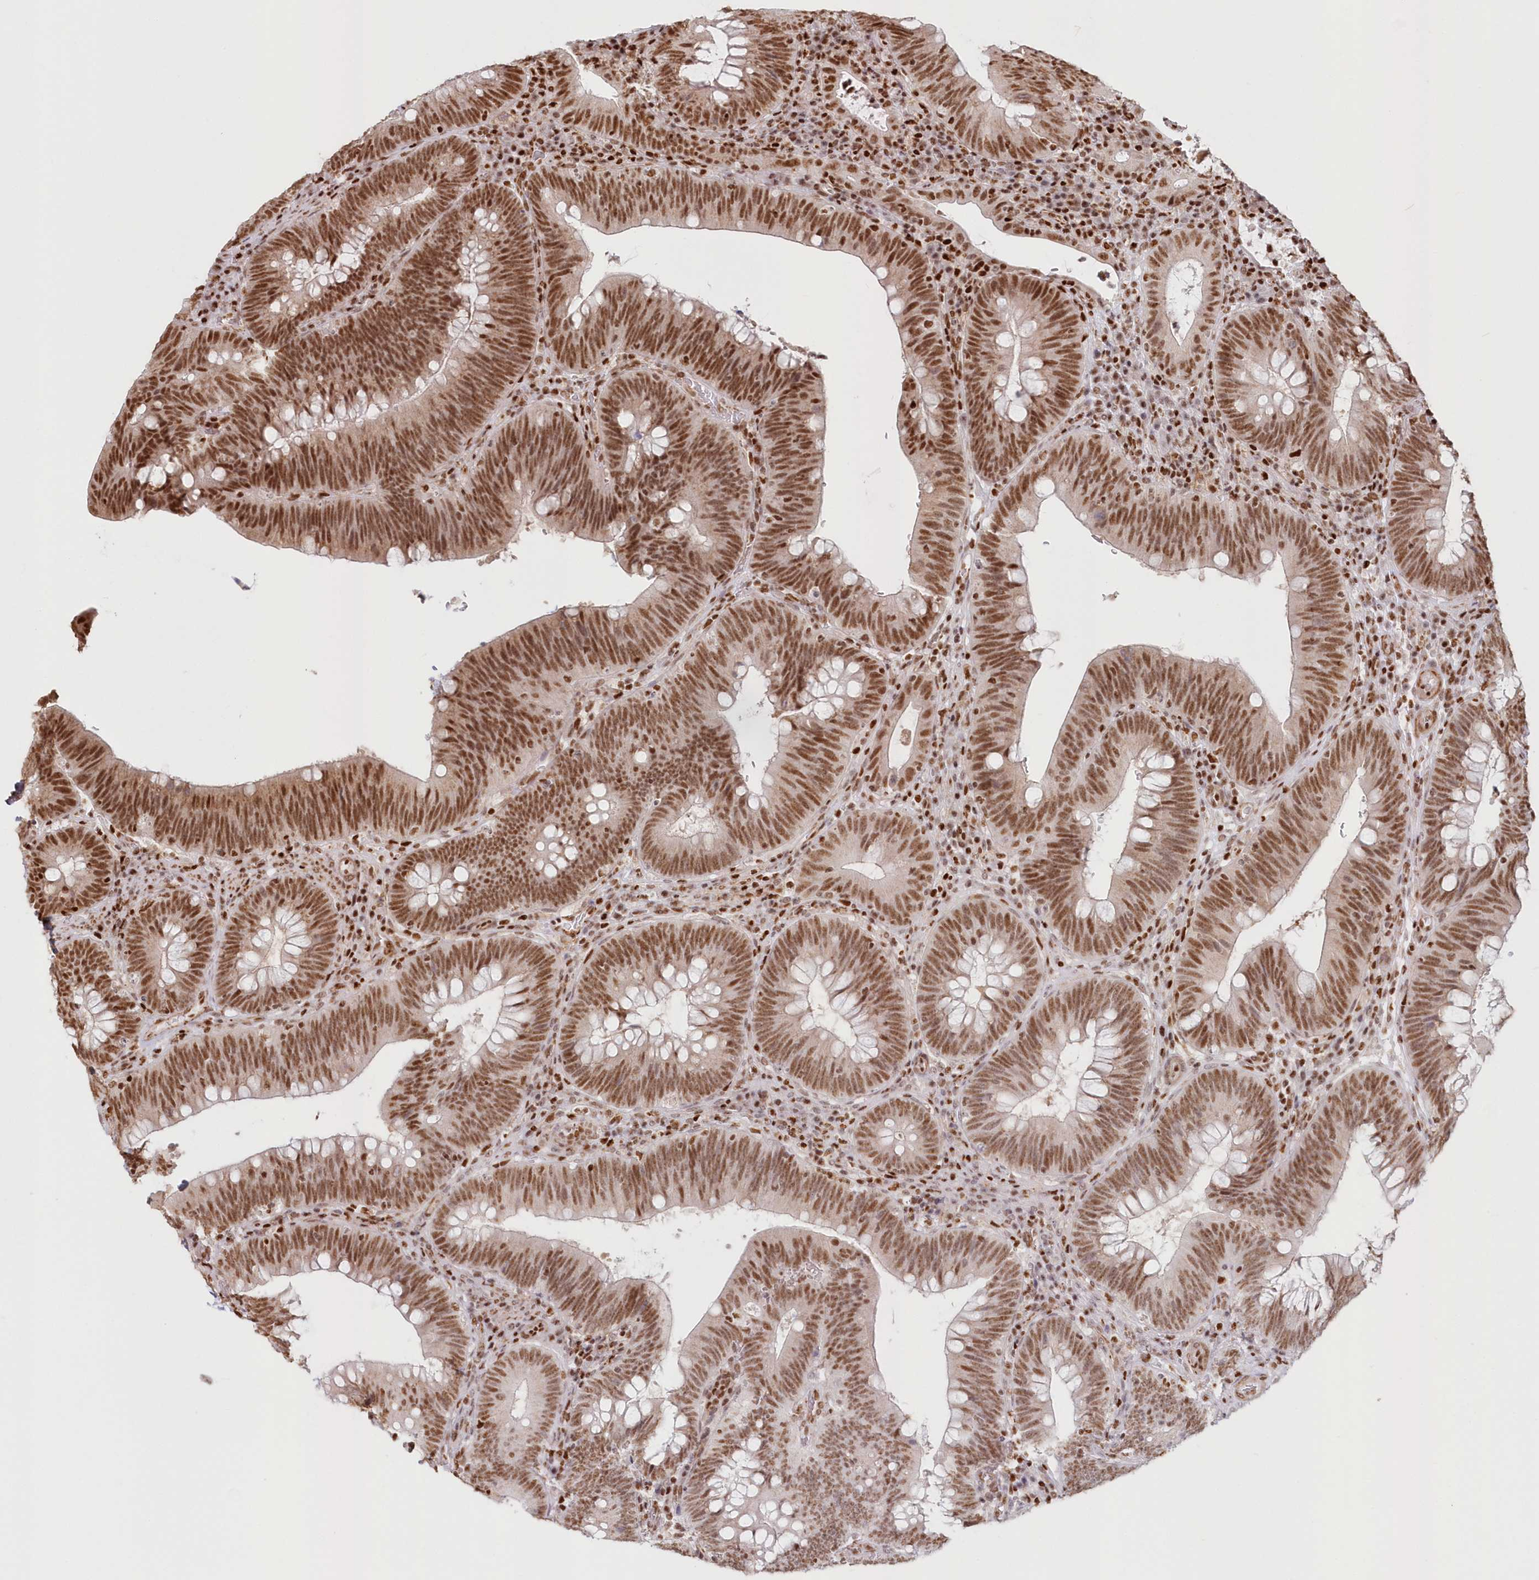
{"staining": {"intensity": "moderate", "quantity": ">75%", "location": "nuclear"}, "tissue": "colorectal cancer", "cell_type": "Tumor cells", "image_type": "cancer", "snomed": [{"axis": "morphology", "description": "Normal tissue, NOS"}, {"axis": "topography", "description": "Colon"}], "caption": "There is medium levels of moderate nuclear expression in tumor cells of colorectal cancer, as demonstrated by immunohistochemical staining (brown color).", "gene": "POLR2B", "patient": {"sex": "female", "age": 82}}